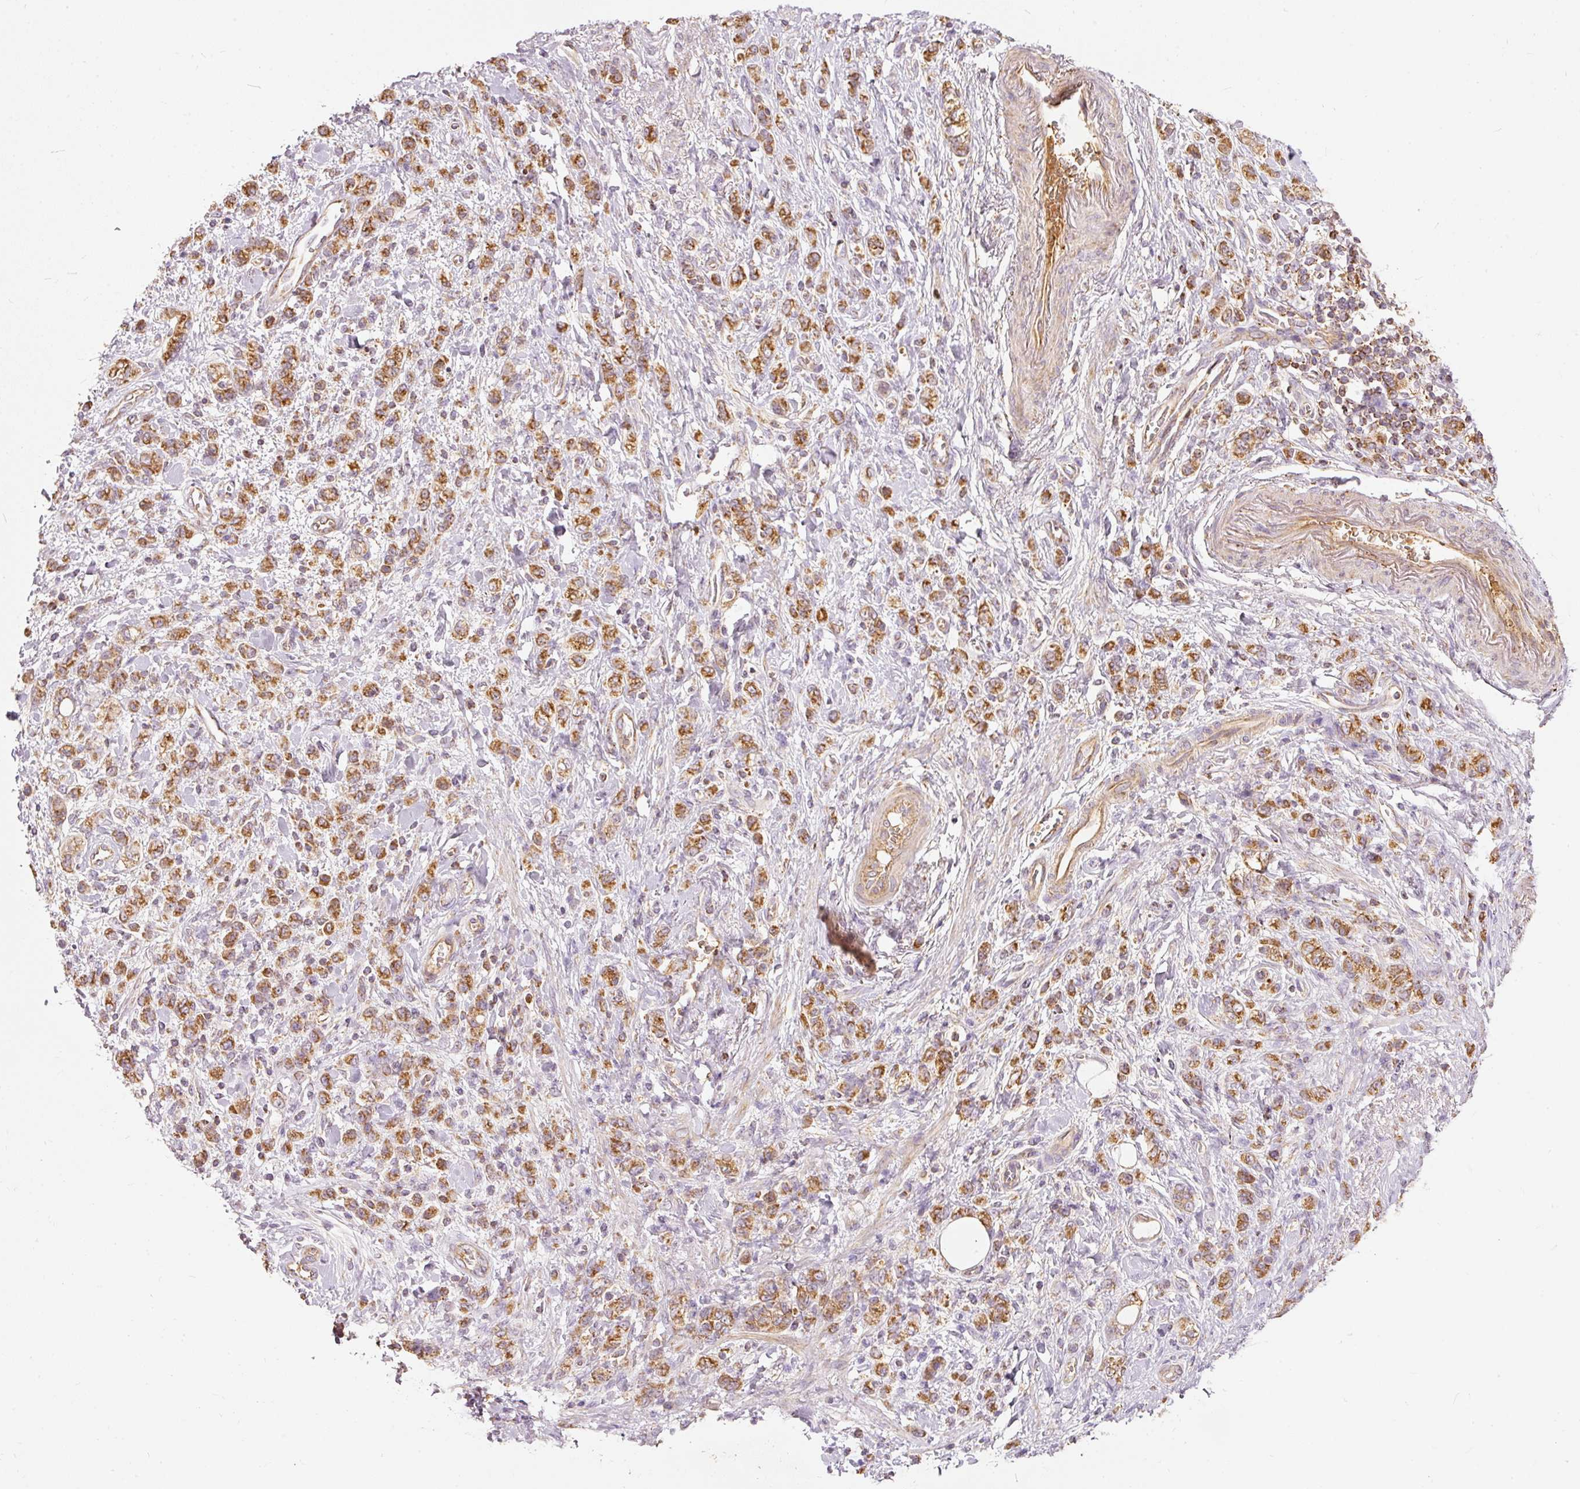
{"staining": {"intensity": "moderate", "quantity": ">75%", "location": "cytoplasmic/membranous"}, "tissue": "stomach cancer", "cell_type": "Tumor cells", "image_type": "cancer", "snomed": [{"axis": "morphology", "description": "Adenocarcinoma, NOS"}, {"axis": "topography", "description": "Stomach"}], "caption": "A histopathology image of stomach adenocarcinoma stained for a protein reveals moderate cytoplasmic/membranous brown staining in tumor cells.", "gene": "PSENEN", "patient": {"sex": "male", "age": 77}}